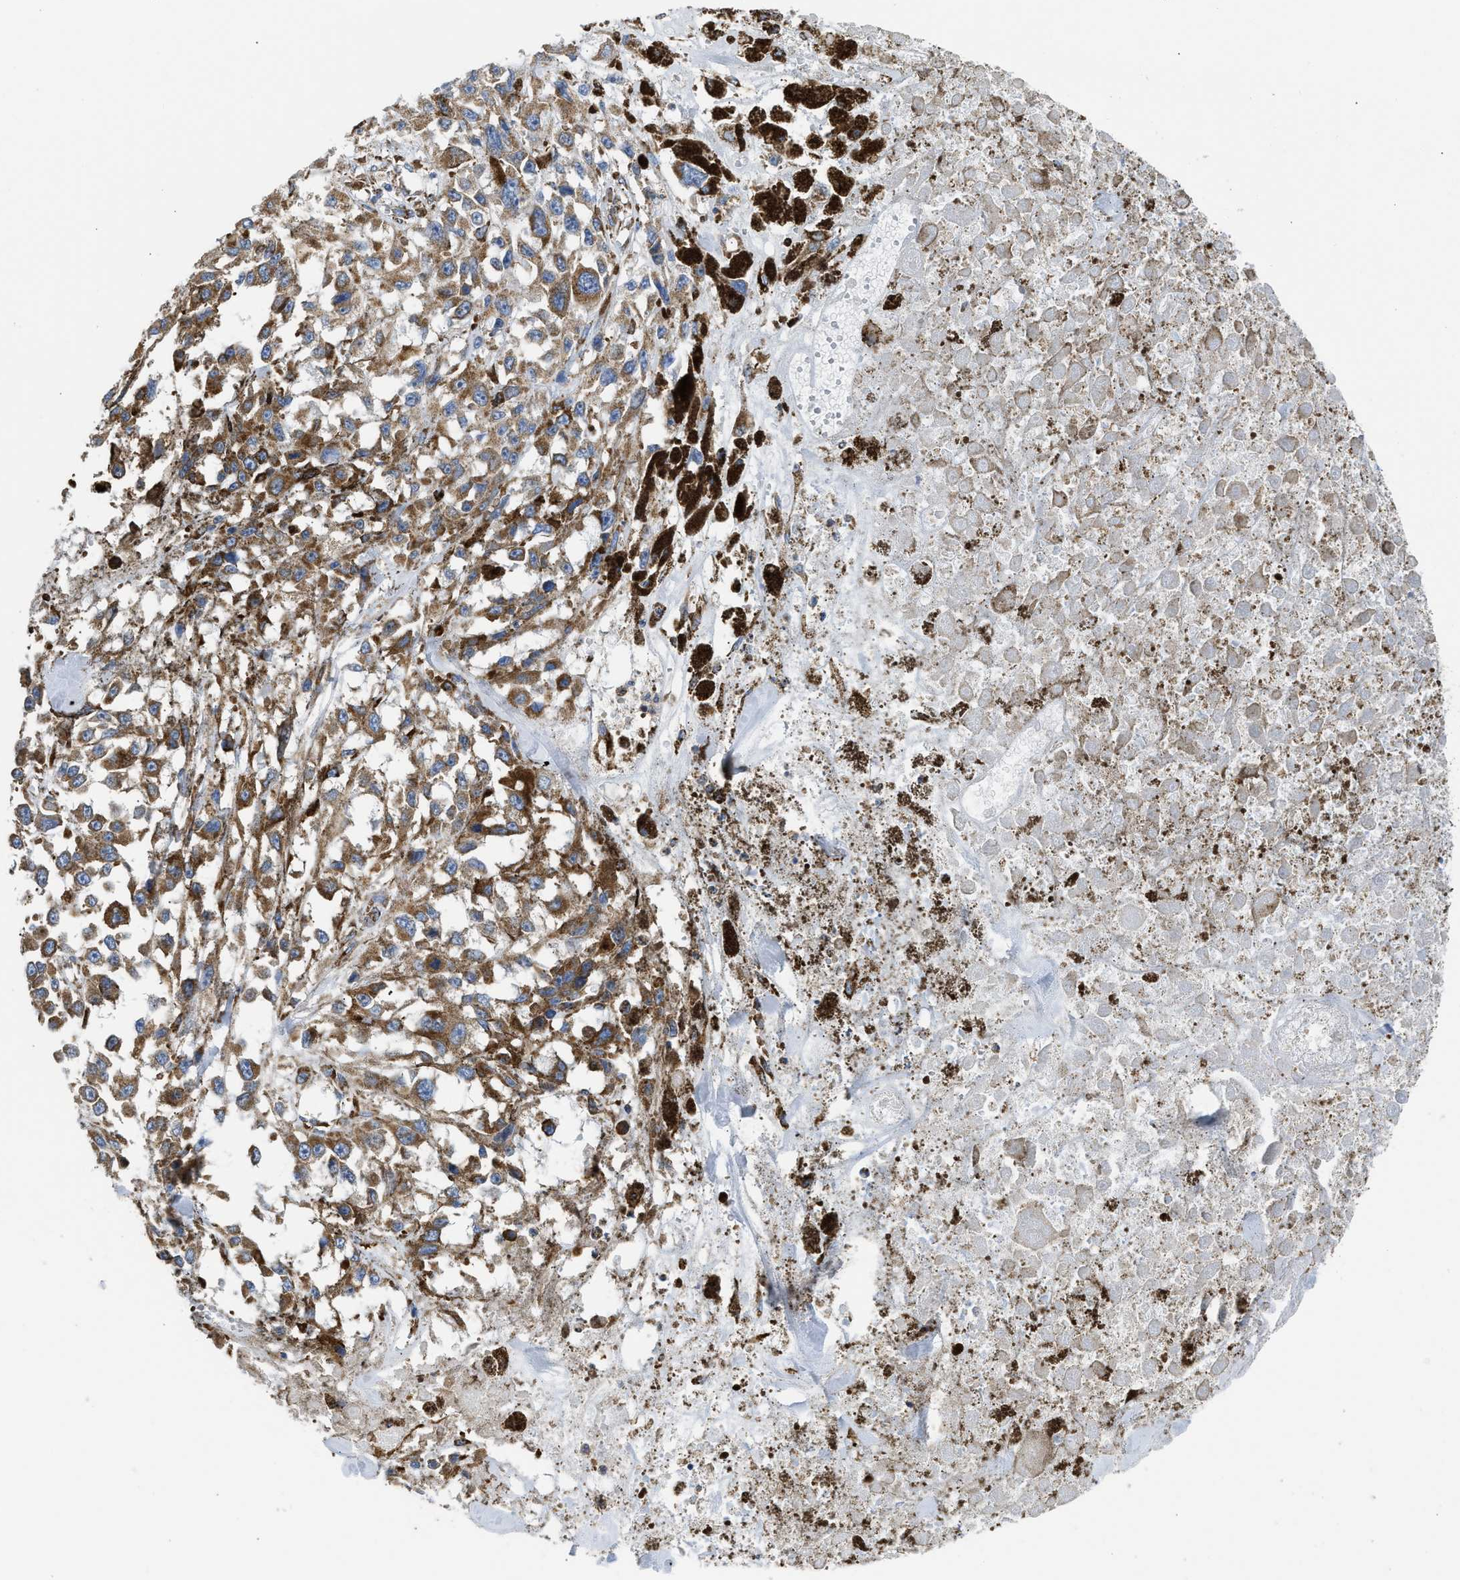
{"staining": {"intensity": "moderate", "quantity": ">75%", "location": "cytoplasmic/membranous"}, "tissue": "melanoma", "cell_type": "Tumor cells", "image_type": "cancer", "snomed": [{"axis": "morphology", "description": "Malignant melanoma, Metastatic site"}, {"axis": "topography", "description": "Lymph node"}], "caption": "Protein expression by immunohistochemistry exhibits moderate cytoplasmic/membranous expression in approximately >75% of tumor cells in melanoma.", "gene": "CYCS", "patient": {"sex": "male", "age": 59}}